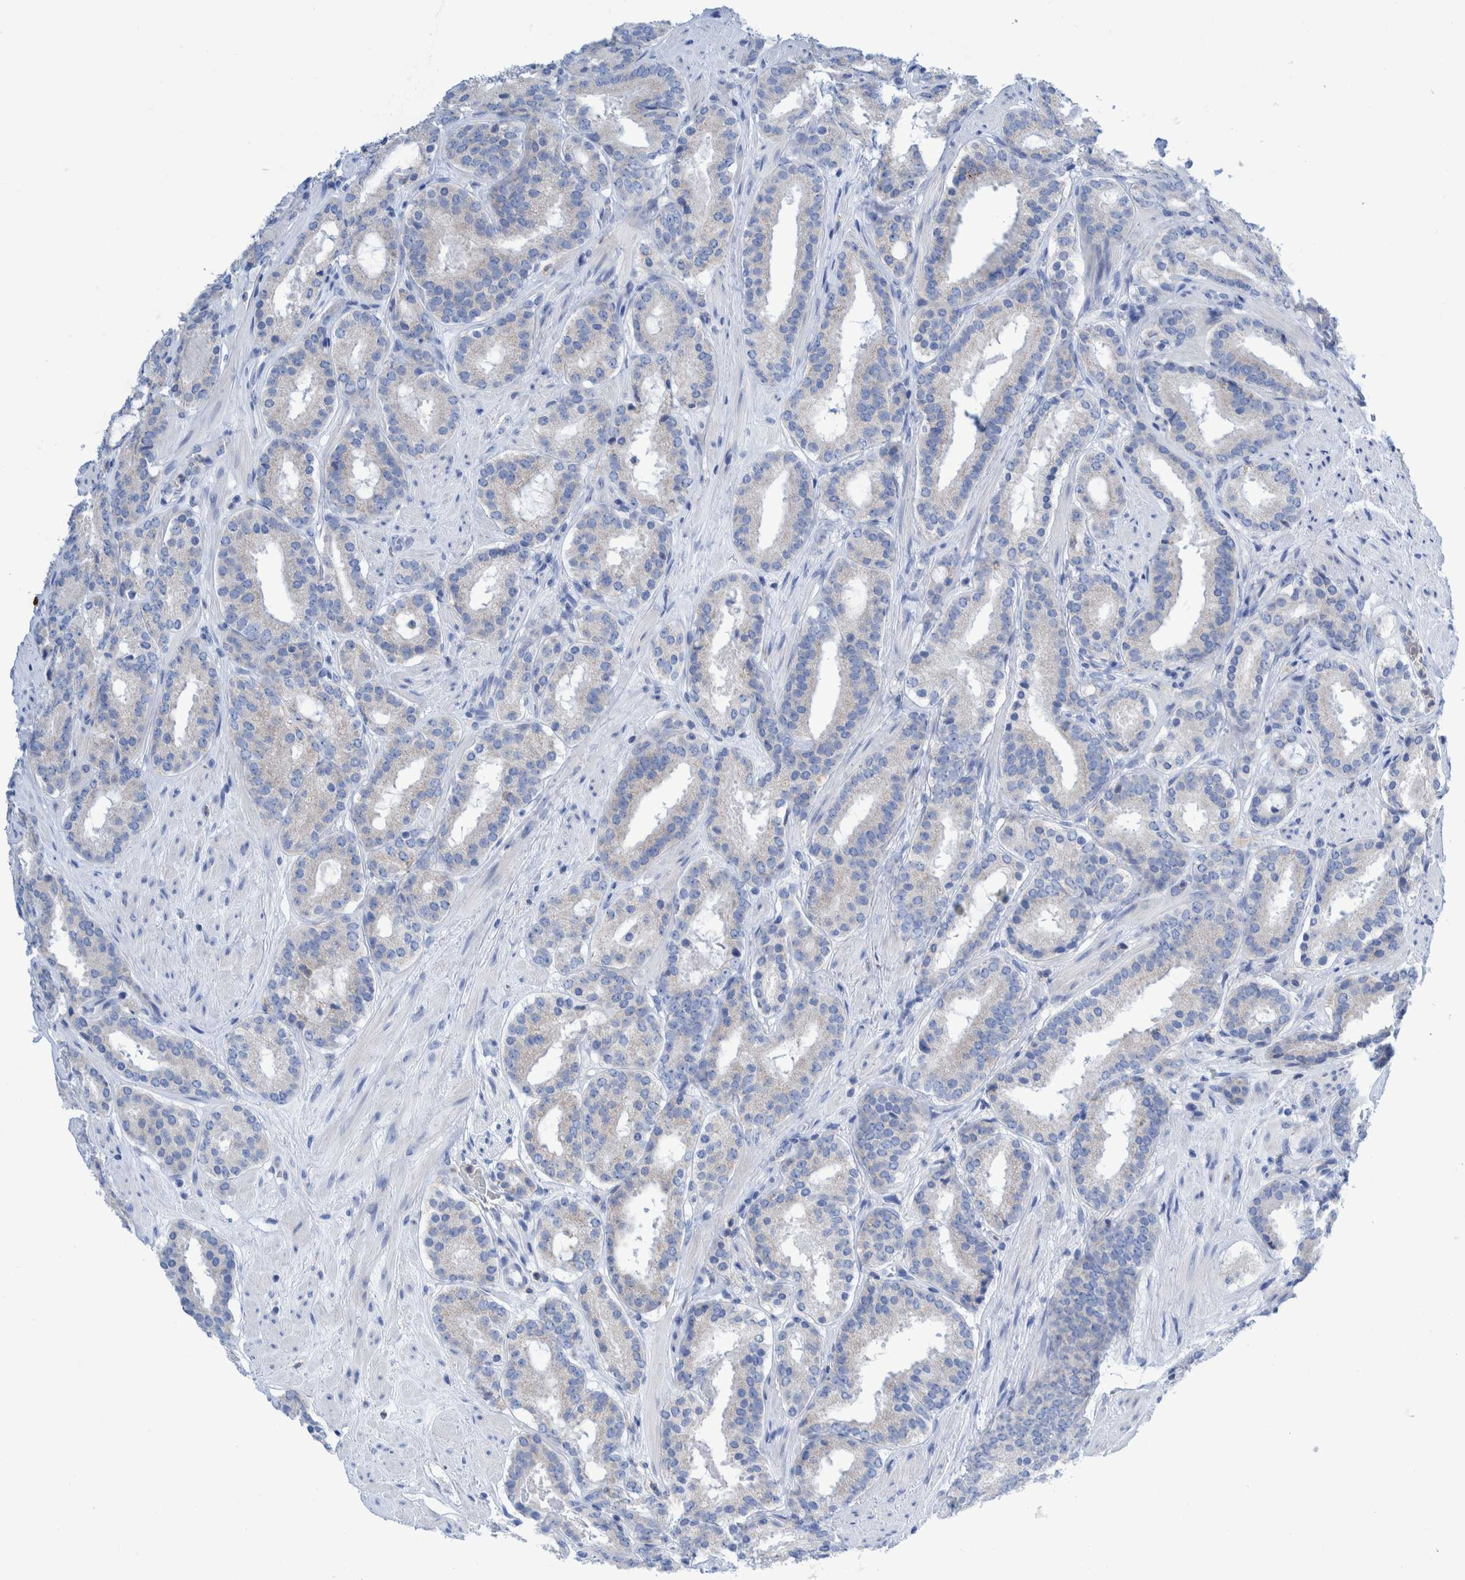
{"staining": {"intensity": "negative", "quantity": "none", "location": "none"}, "tissue": "prostate cancer", "cell_type": "Tumor cells", "image_type": "cancer", "snomed": [{"axis": "morphology", "description": "Adenocarcinoma, Low grade"}, {"axis": "topography", "description": "Prostate"}], "caption": "This is an immunohistochemistry (IHC) photomicrograph of prostate low-grade adenocarcinoma. There is no positivity in tumor cells.", "gene": "KRT14", "patient": {"sex": "male", "age": 69}}